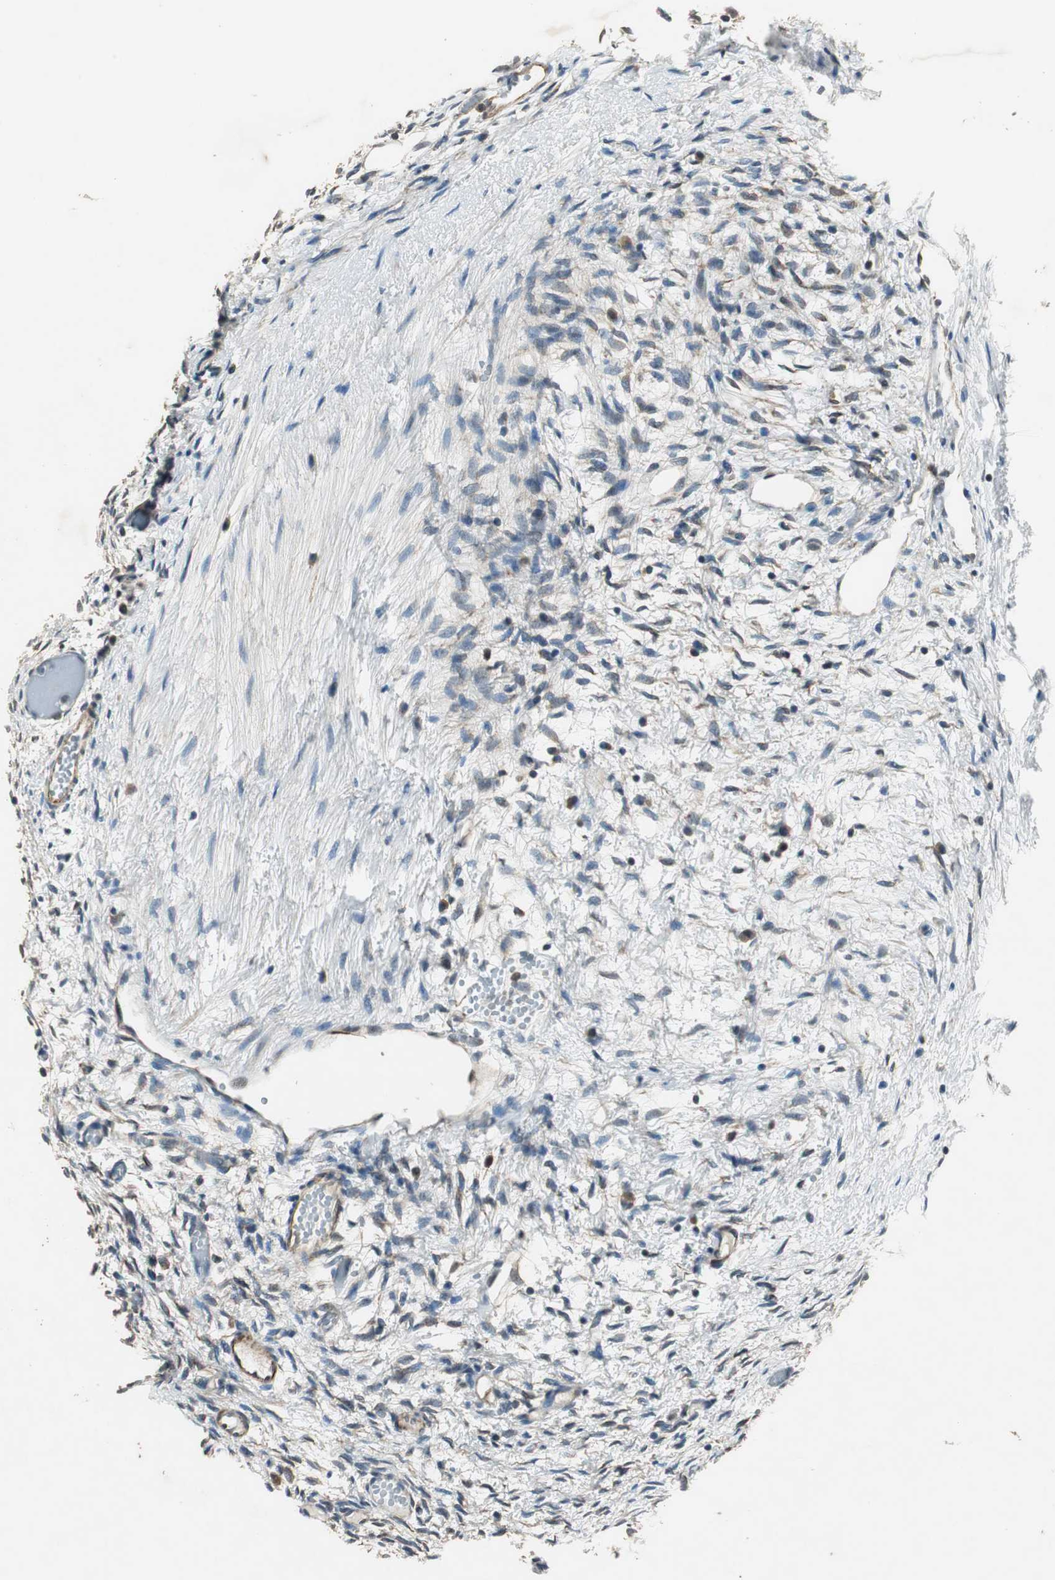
{"staining": {"intensity": "weak", "quantity": "25%-75%", "location": "cytoplasmic/membranous"}, "tissue": "ovary", "cell_type": "Ovarian stroma cells", "image_type": "normal", "snomed": [{"axis": "morphology", "description": "Normal tissue, NOS"}, {"axis": "topography", "description": "Ovary"}], "caption": "Benign ovary displays weak cytoplasmic/membranous expression in approximately 25%-75% of ovarian stroma cells (Brightfield microscopy of DAB IHC at high magnification)..", "gene": "PSMB4", "patient": {"sex": "female", "age": 35}}